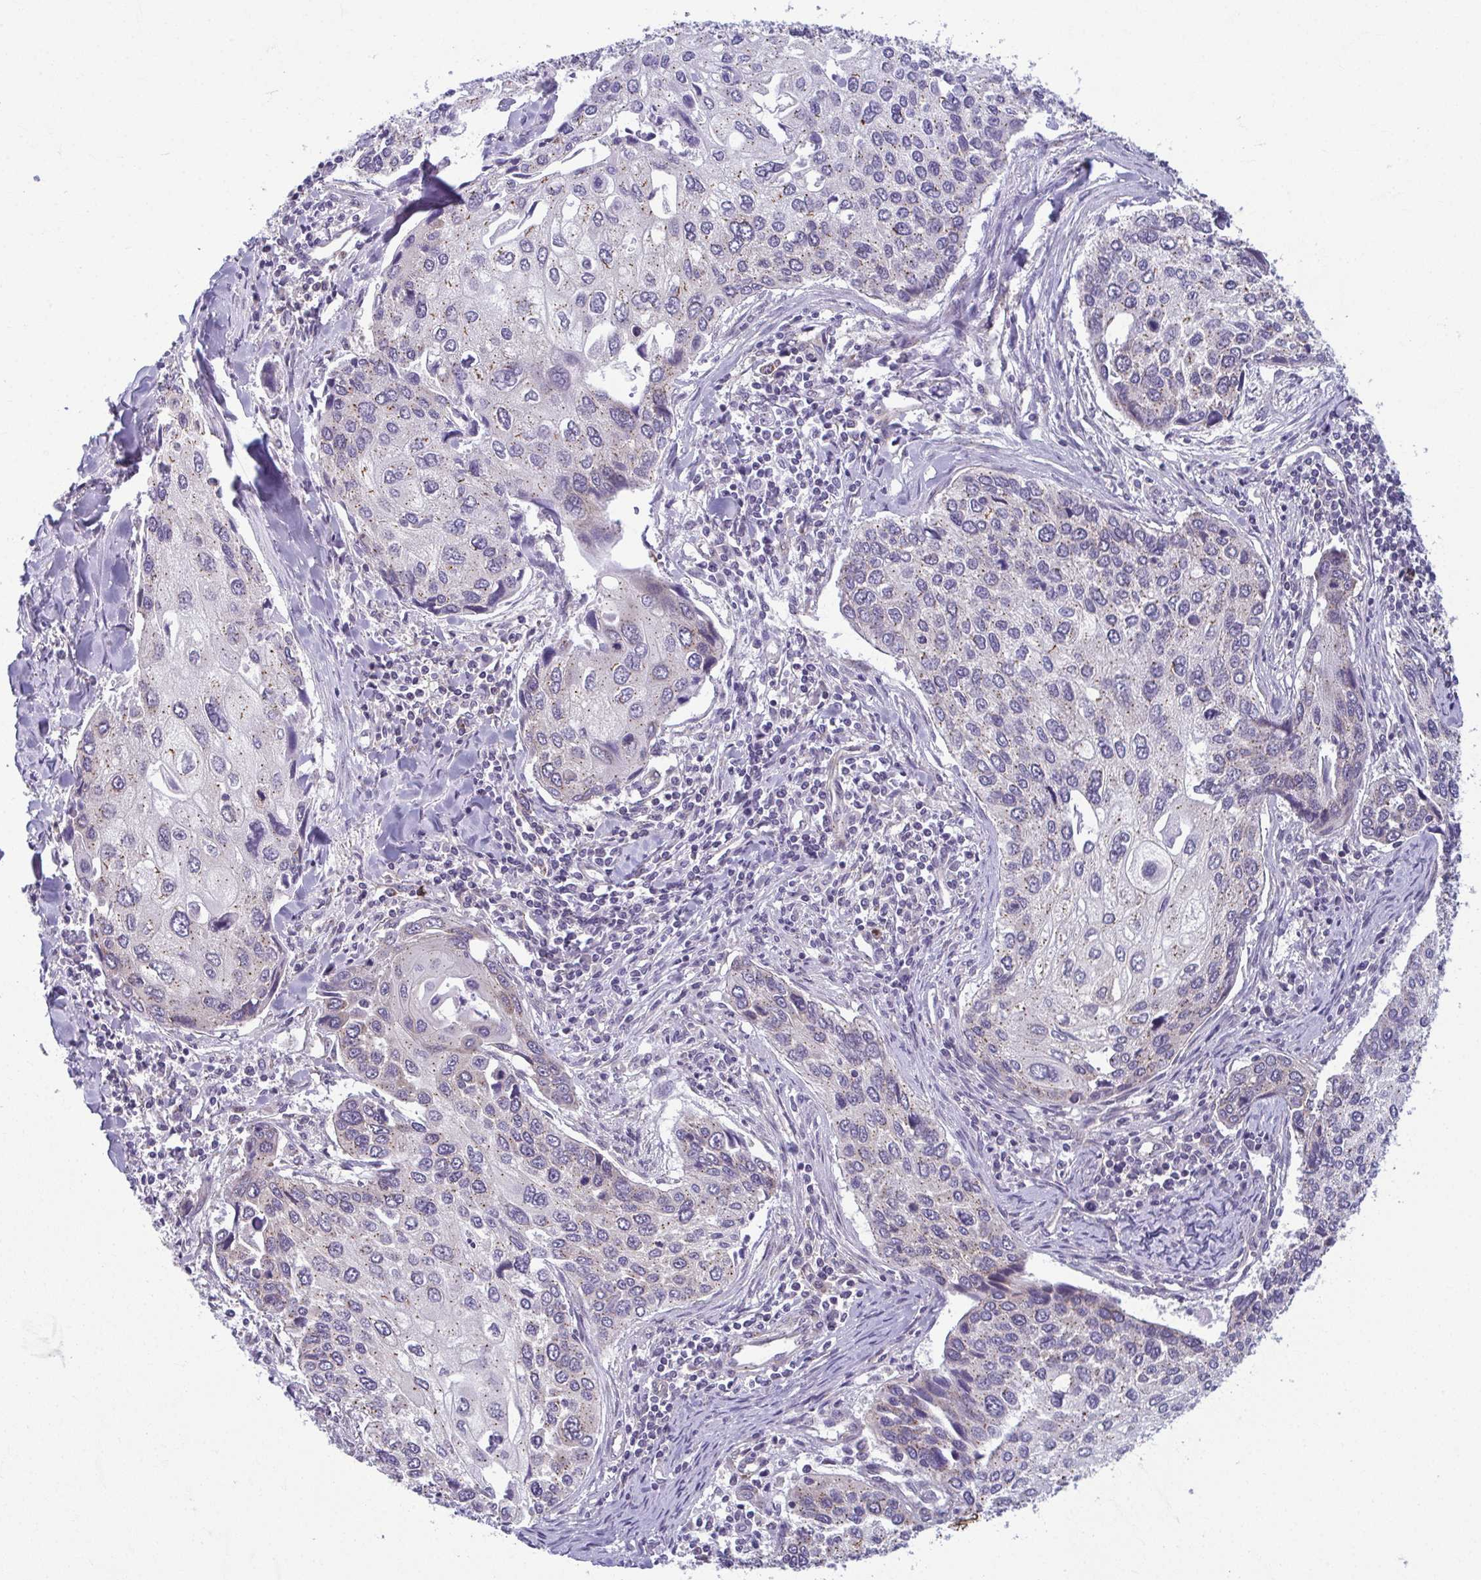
{"staining": {"intensity": "weak", "quantity": "<25%", "location": "cytoplasmic/membranous"}, "tissue": "lung cancer", "cell_type": "Tumor cells", "image_type": "cancer", "snomed": [{"axis": "morphology", "description": "Squamous cell carcinoma, NOS"}, {"axis": "morphology", "description": "Squamous cell carcinoma, metastatic, NOS"}, {"axis": "topography", "description": "Lung"}], "caption": "Immunohistochemical staining of human lung cancer (metastatic squamous cell carcinoma) displays no significant expression in tumor cells.", "gene": "TMEM108", "patient": {"sex": "male", "age": 63}}